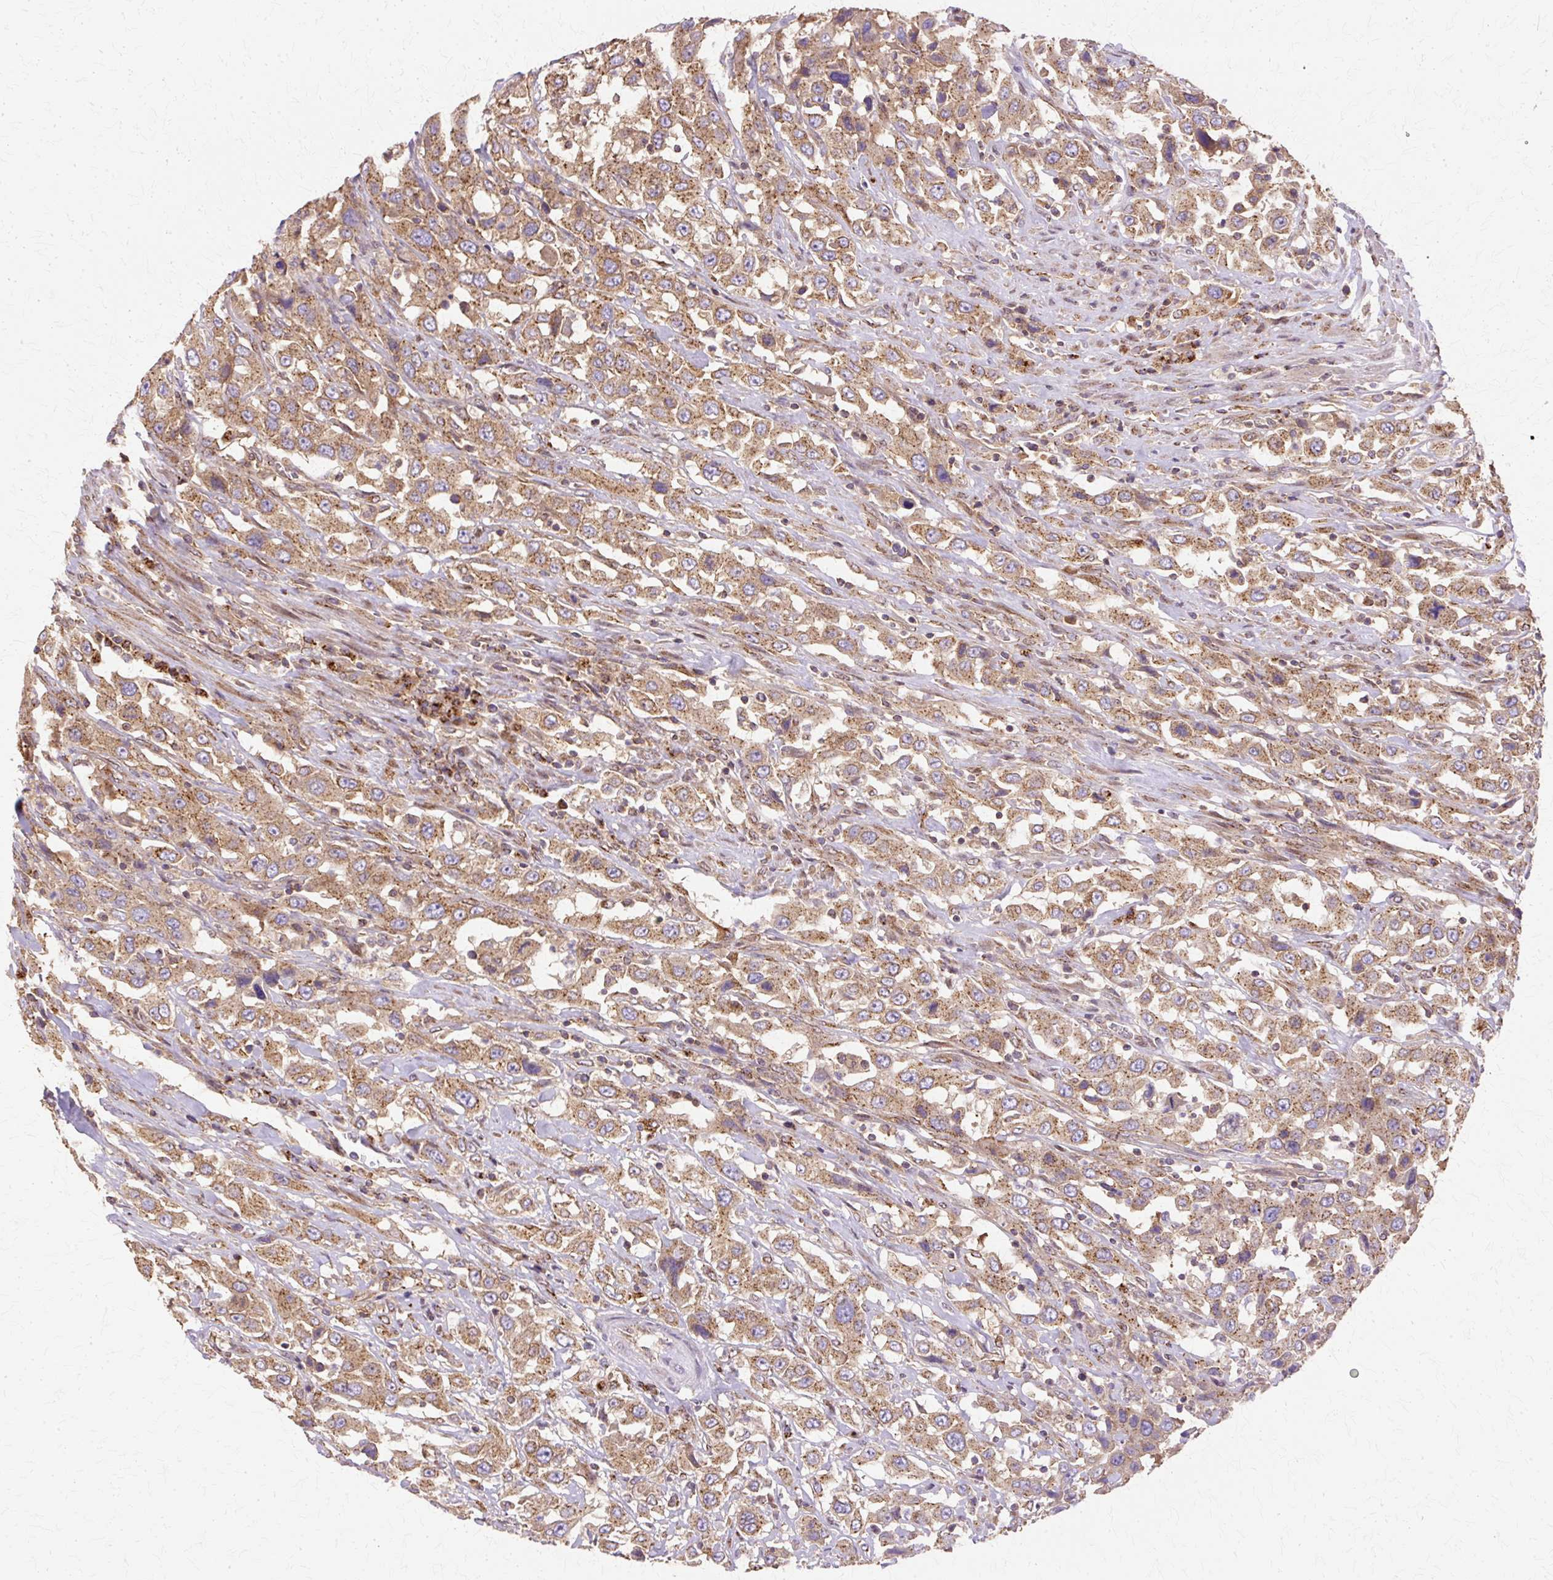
{"staining": {"intensity": "moderate", "quantity": ">75%", "location": "cytoplasmic/membranous"}, "tissue": "urothelial cancer", "cell_type": "Tumor cells", "image_type": "cancer", "snomed": [{"axis": "morphology", "description": "Urothelial carcinoma, High grade"}, {"axis": "topography", "description": "Urinary bladder"}], "caption": "IHC micrograph of urothelial cancer stained for a protein (brown), which exhibits medium levels of moderate cytoplasmic/membranous positivity in about >75% of tumor cells.", "gene": "COPB1", "patient": {"sex": "male", "age": 61}}